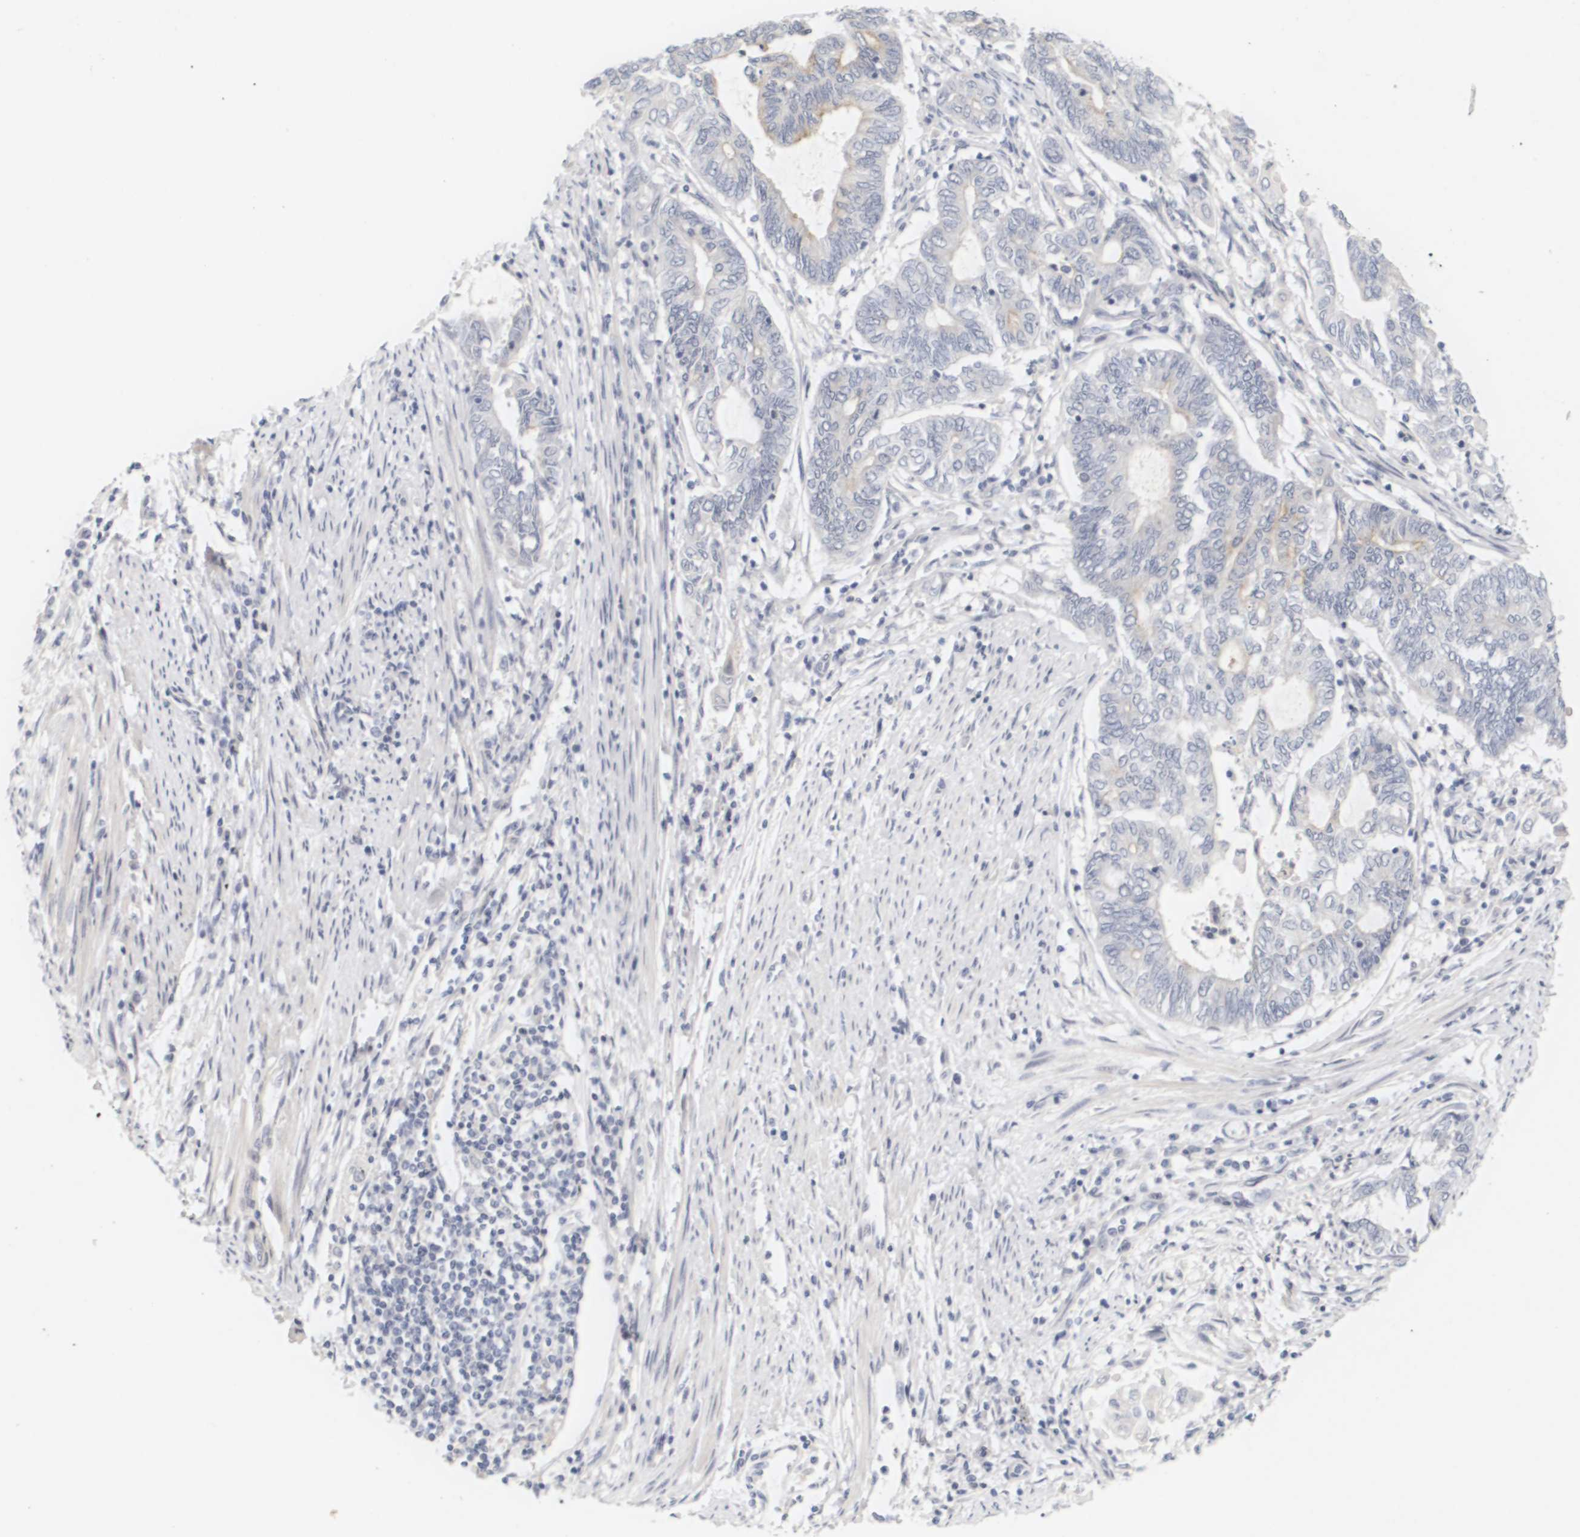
{"staining": {"intensity": "weak", "quantity": "<25%", "location": "cytoplasmic/membranous"}, "tissue": "endometrial cancer", "cell_type": "Tumor cells", "image_type": "cancer", "snomed": [{"axis": "morphology", "description": "Adenocarcinoma, NOS"}, {"axis": "topography", "description": "Uterus"}, {"axis": "topography", "description": "Endometrium"}], "caption": "High power microscopy photomicrograph of an immunohistochemistry (IHC) image of endometrial cancer, revealing no significant expression in tumor cells. (DAB immunohistochemistry (IHC), high magnification).", "gene": "CYB561", "patient": {"sex": "female", "age": 70}}